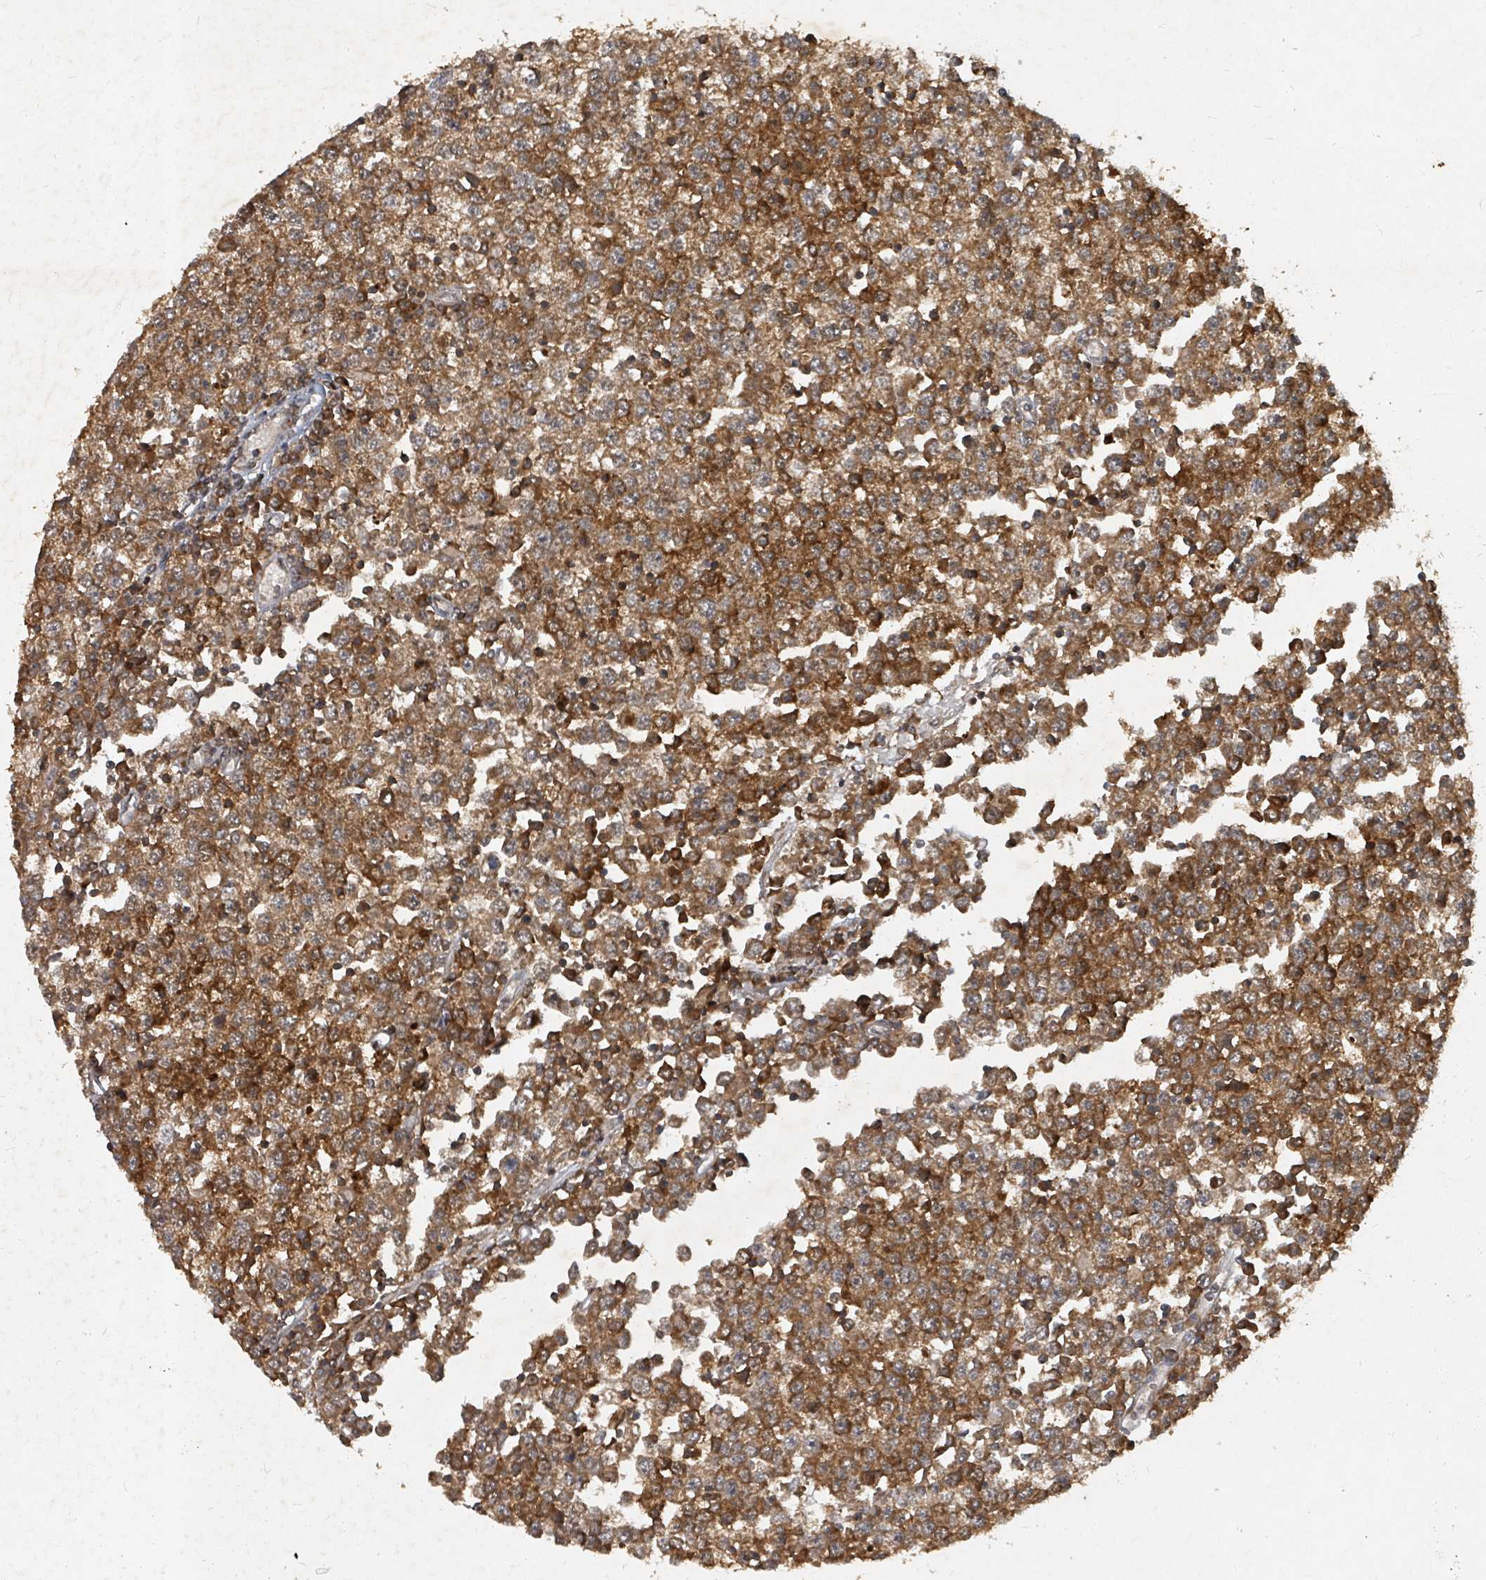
{"staining": {"intensity": "strong", "quantity": ">75%", "location": "cytoplasmic/membranous"}, "tissue": "testis cancer", "cell_type": "Tumor cells", "image_type": "cancer", "snomed": [{"axis": "morphology", "description": "Seminoma, NOS"}, {"axis": "topography", "description": "Testis"}], "caption": "Immunohistochemistry (IHC) staining of testis cancer (seminoma), which demonstrates high levels of strong cytoplasmic/membranous positivity in about >75% of tumor cells indicating strong cytoplasmic/membranous protein positivity. The staining was performed using DAB (brown) for protein detection and nuclei were counterstained in hematoxylin (blue).", "gene": "KDM4E", "patient": {"sex": "male", "age": 65}}